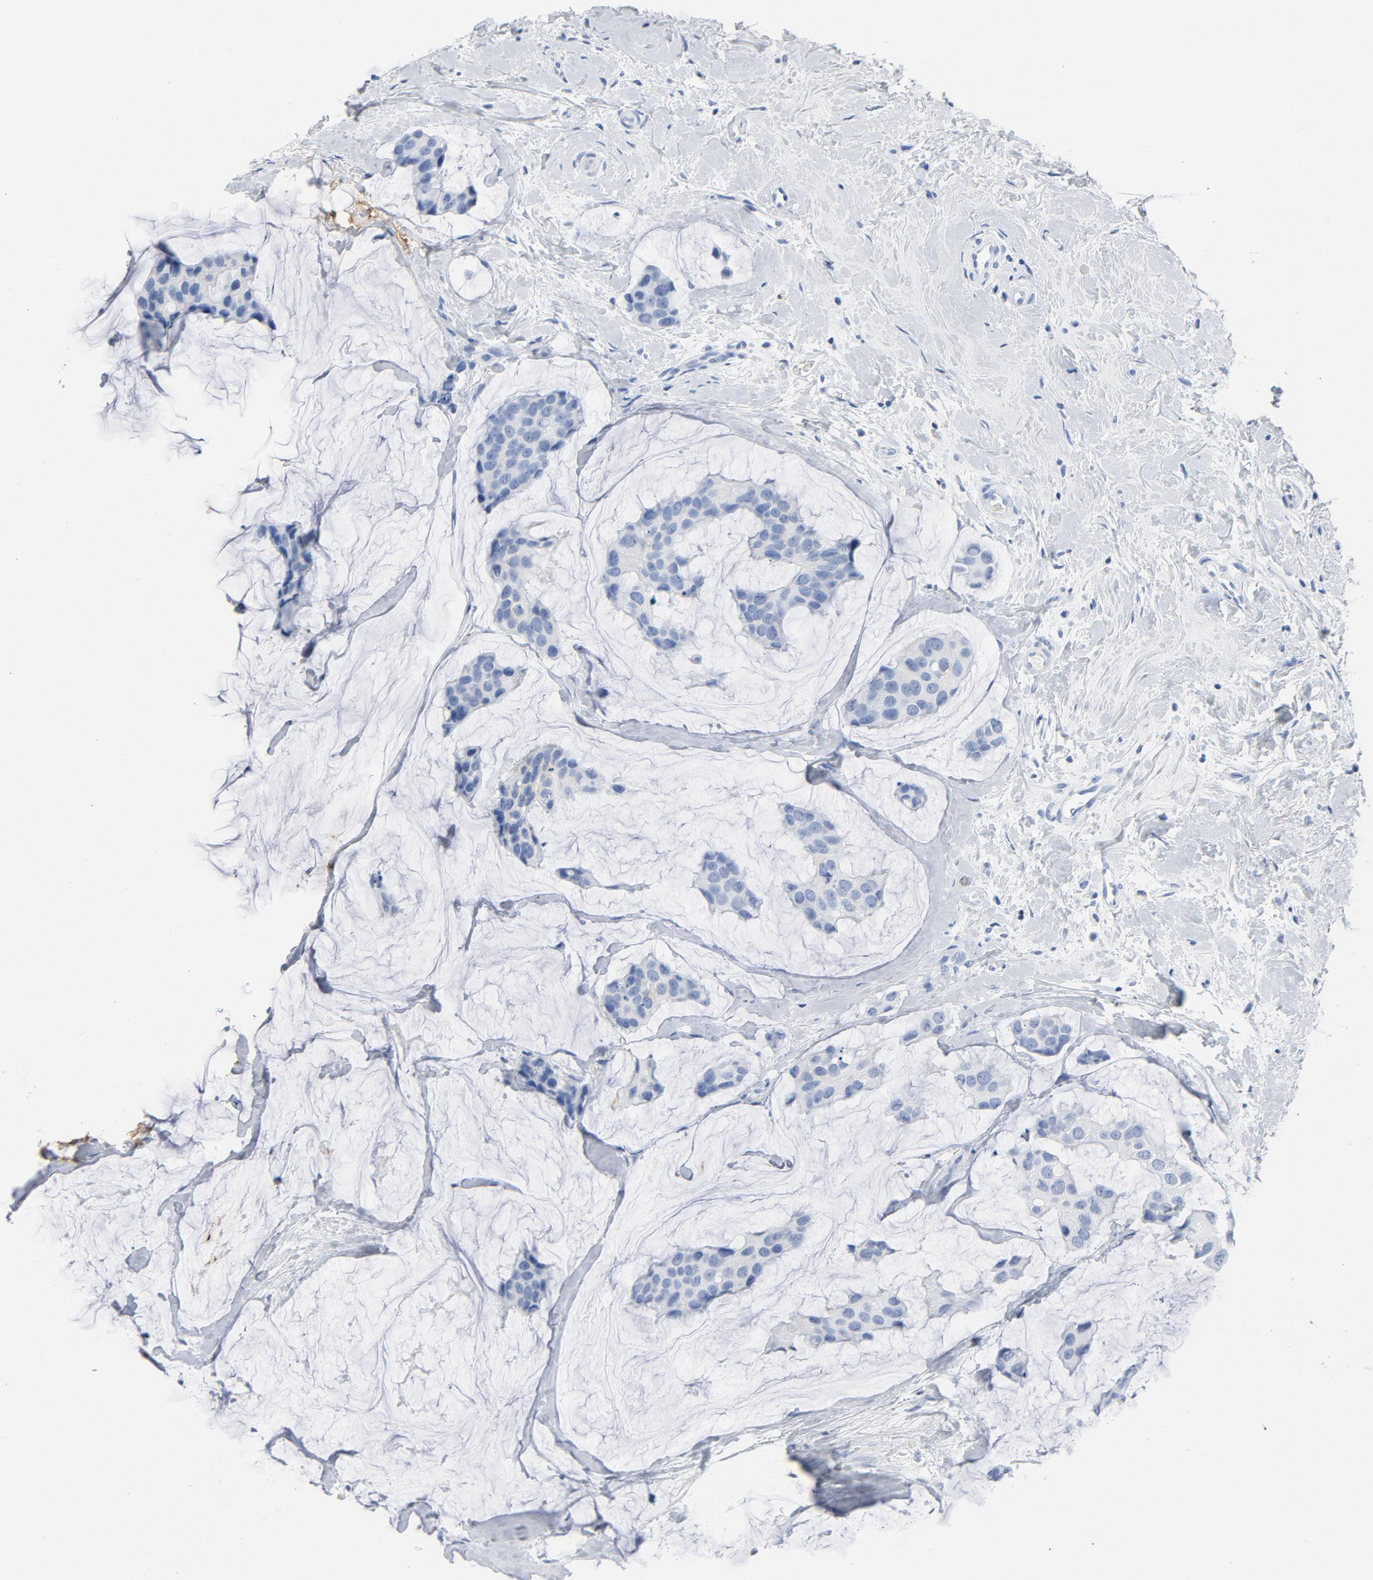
{"staining": {"intensity": "negative", "quantity": "none", "location": "none"}, "tissue": "breast cancer", "cell_type": "Tumor cells", "image_type": "cancer", "snomed": [{"axis": "morphology", "description": "Normal tissue, NOS"}, {"axis": "morphology", "description": "Duct carcinoma"}, {"axis": "topography", "description": "Breast"}], "caption": "The photomicrograph reveals no significant expression in tumor cells of breast invasive ductal carcinoma.", "gene": "PTPRB", "patient": {"sex": "female", "age": 50}}